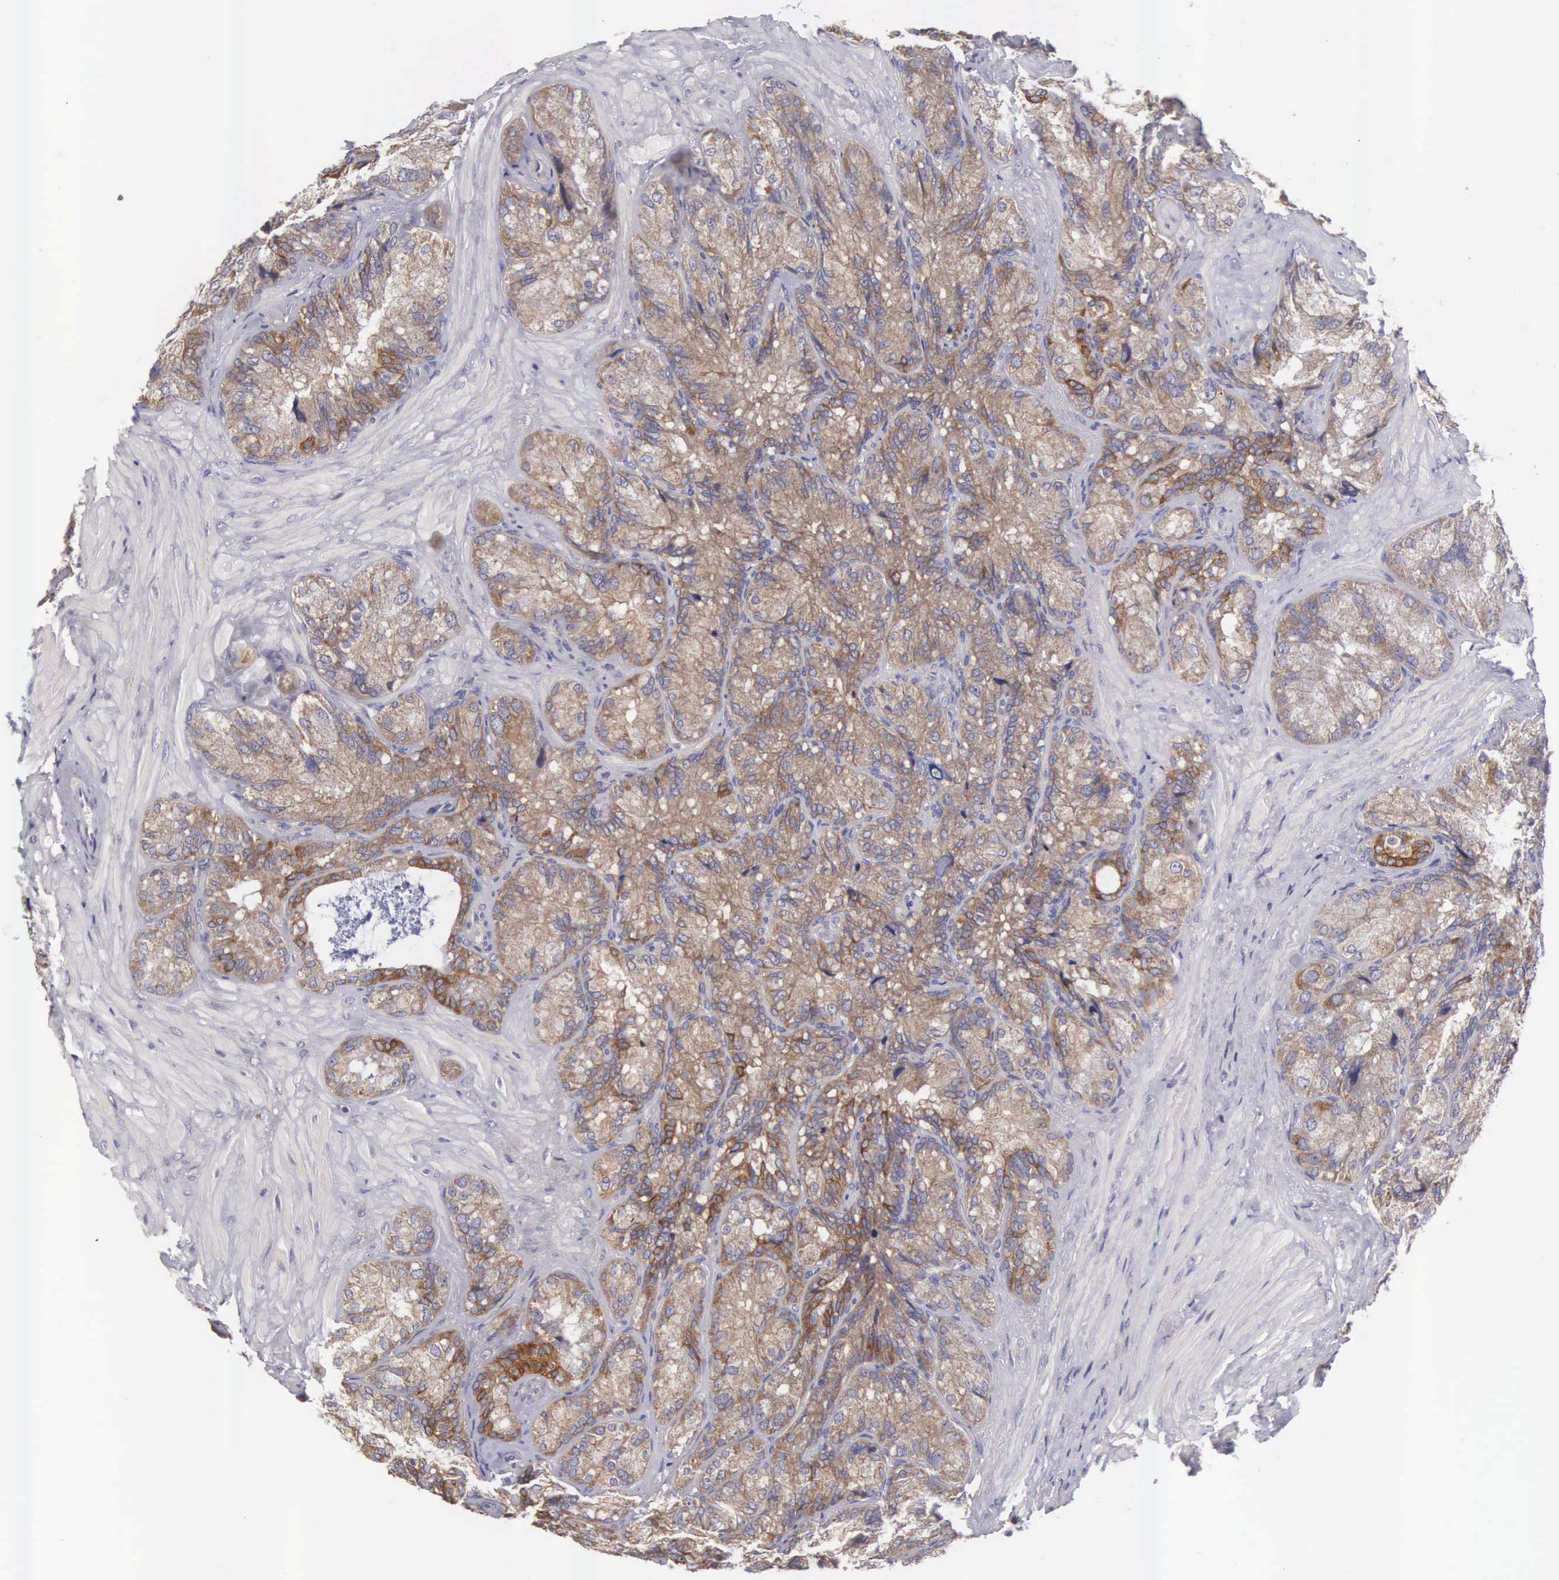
{"staining": {"intensity": "moderate", "quantity": ">75%", "location": "cytoplasmic/membranous"}, "tissue": "seminal vesicle", "cell_type": "Glandular cells", "image_type": "normal", "snomed": [{"axis": "morphology", "description": "Normal tissue, NOS"}, {"axis": "topography", "description": "Seminal veicle"}], "caption": "A medium amount of moderate cytoplasmic/membranous expression is present in about >75% of glandular cells in unremarkable seminal vesicle. Immunohistochemistry (ihc) stains the protein of interest in brown and the nuclei are stained blue.", "gene": "TXLNG", "patient": {"sex": "male", "age": 69}}